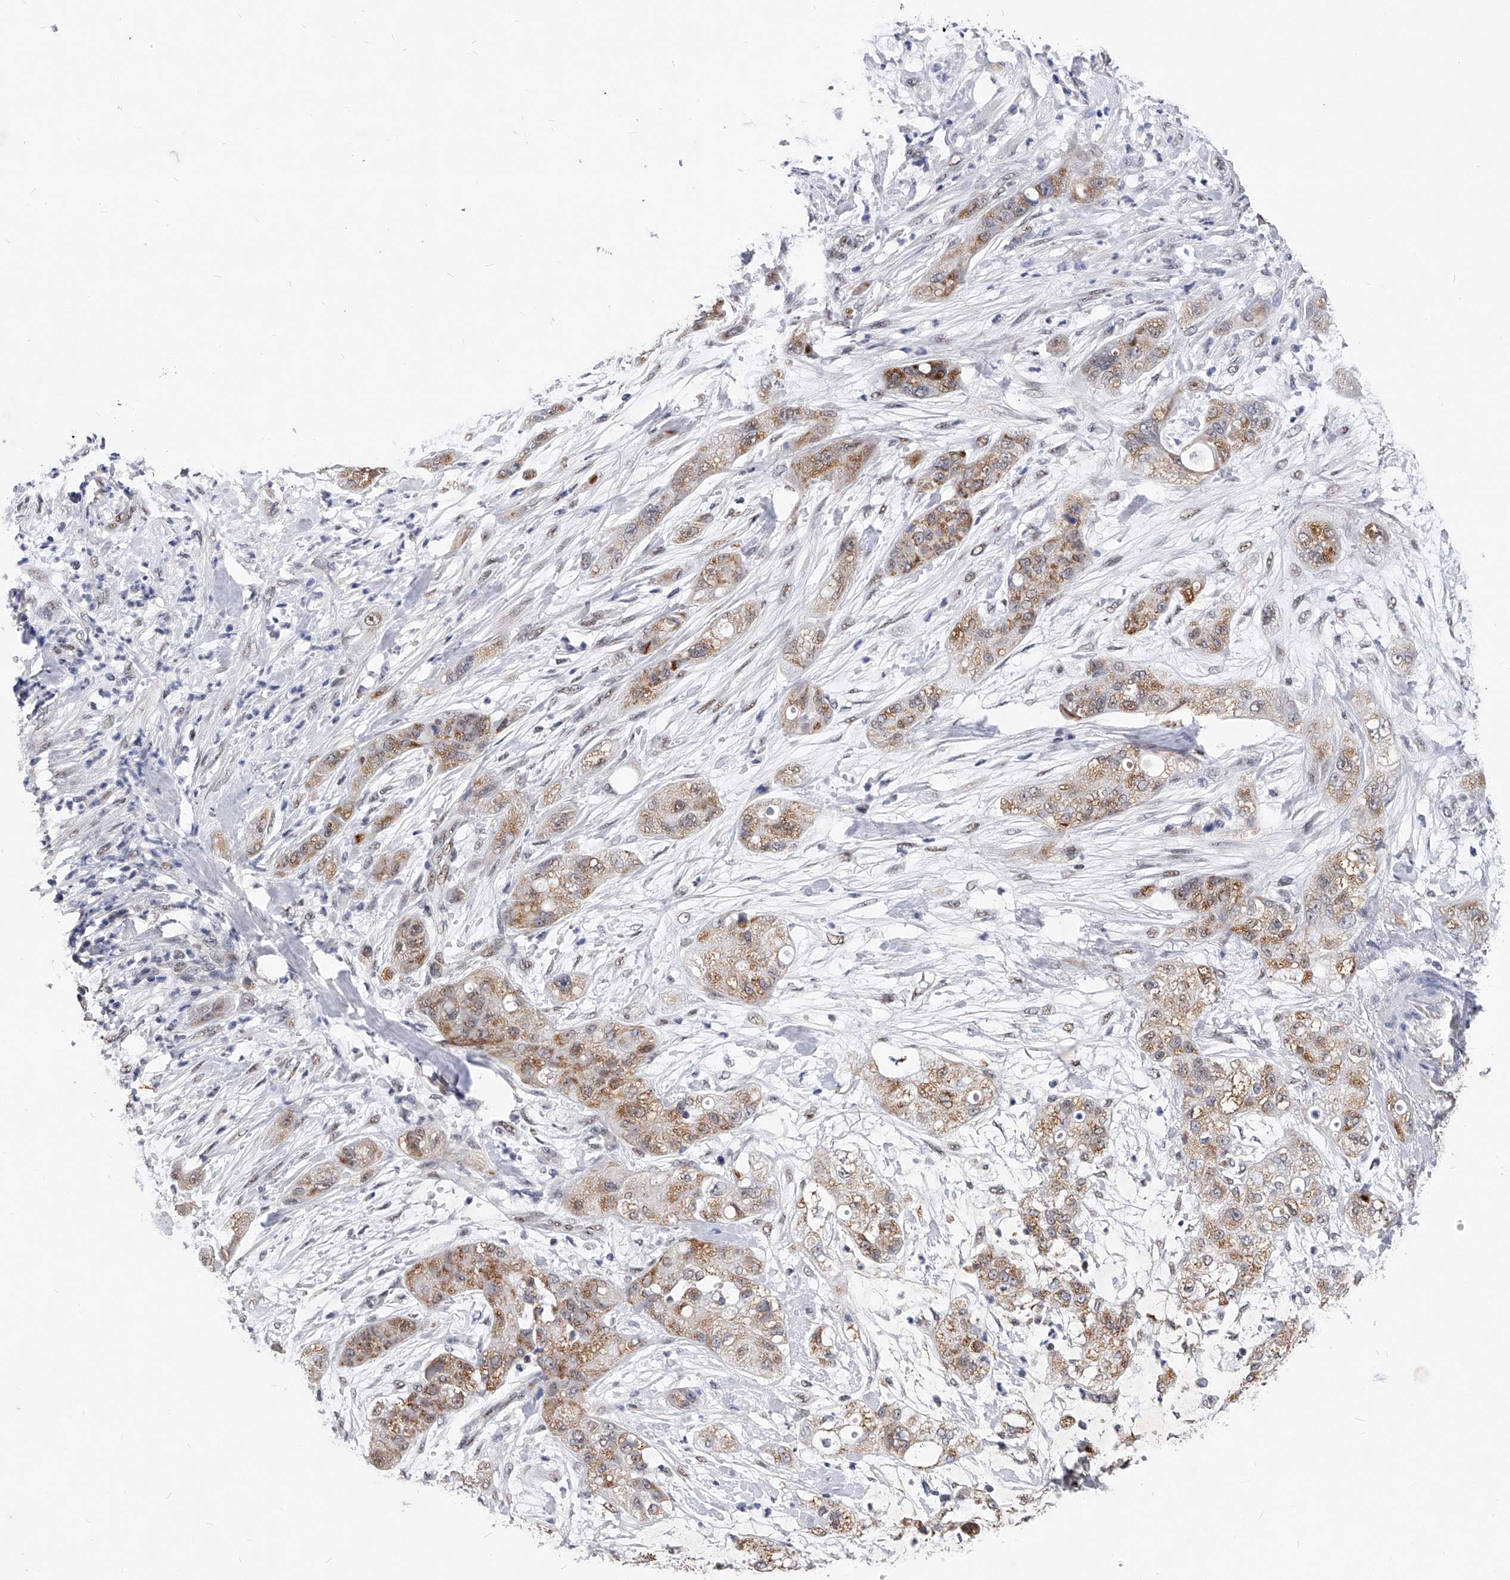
{"staining": {"intensity": "moderate", "quantity": ">75%", "location": "cytoplasmic/membranous"}, "tissue": "pancreatic cancer", "cell_type": "Tumor cells", "image_type": "cancer", "snomed": [{"axis": "morphology", "description": "Adenocarcinoma, NOS"}, {"axis": "topography", "description": "Pancreas"}], "caption": "Protein staining of pancreatic cancer tissue reveals moderate cytoplasmic/membranous expression in about >75% of tumor cells. (Brightfield microscopy of DAB IHC at high magnification).", "gene": "ZNF529", "patient": {"sex": "female", "age": 78}}